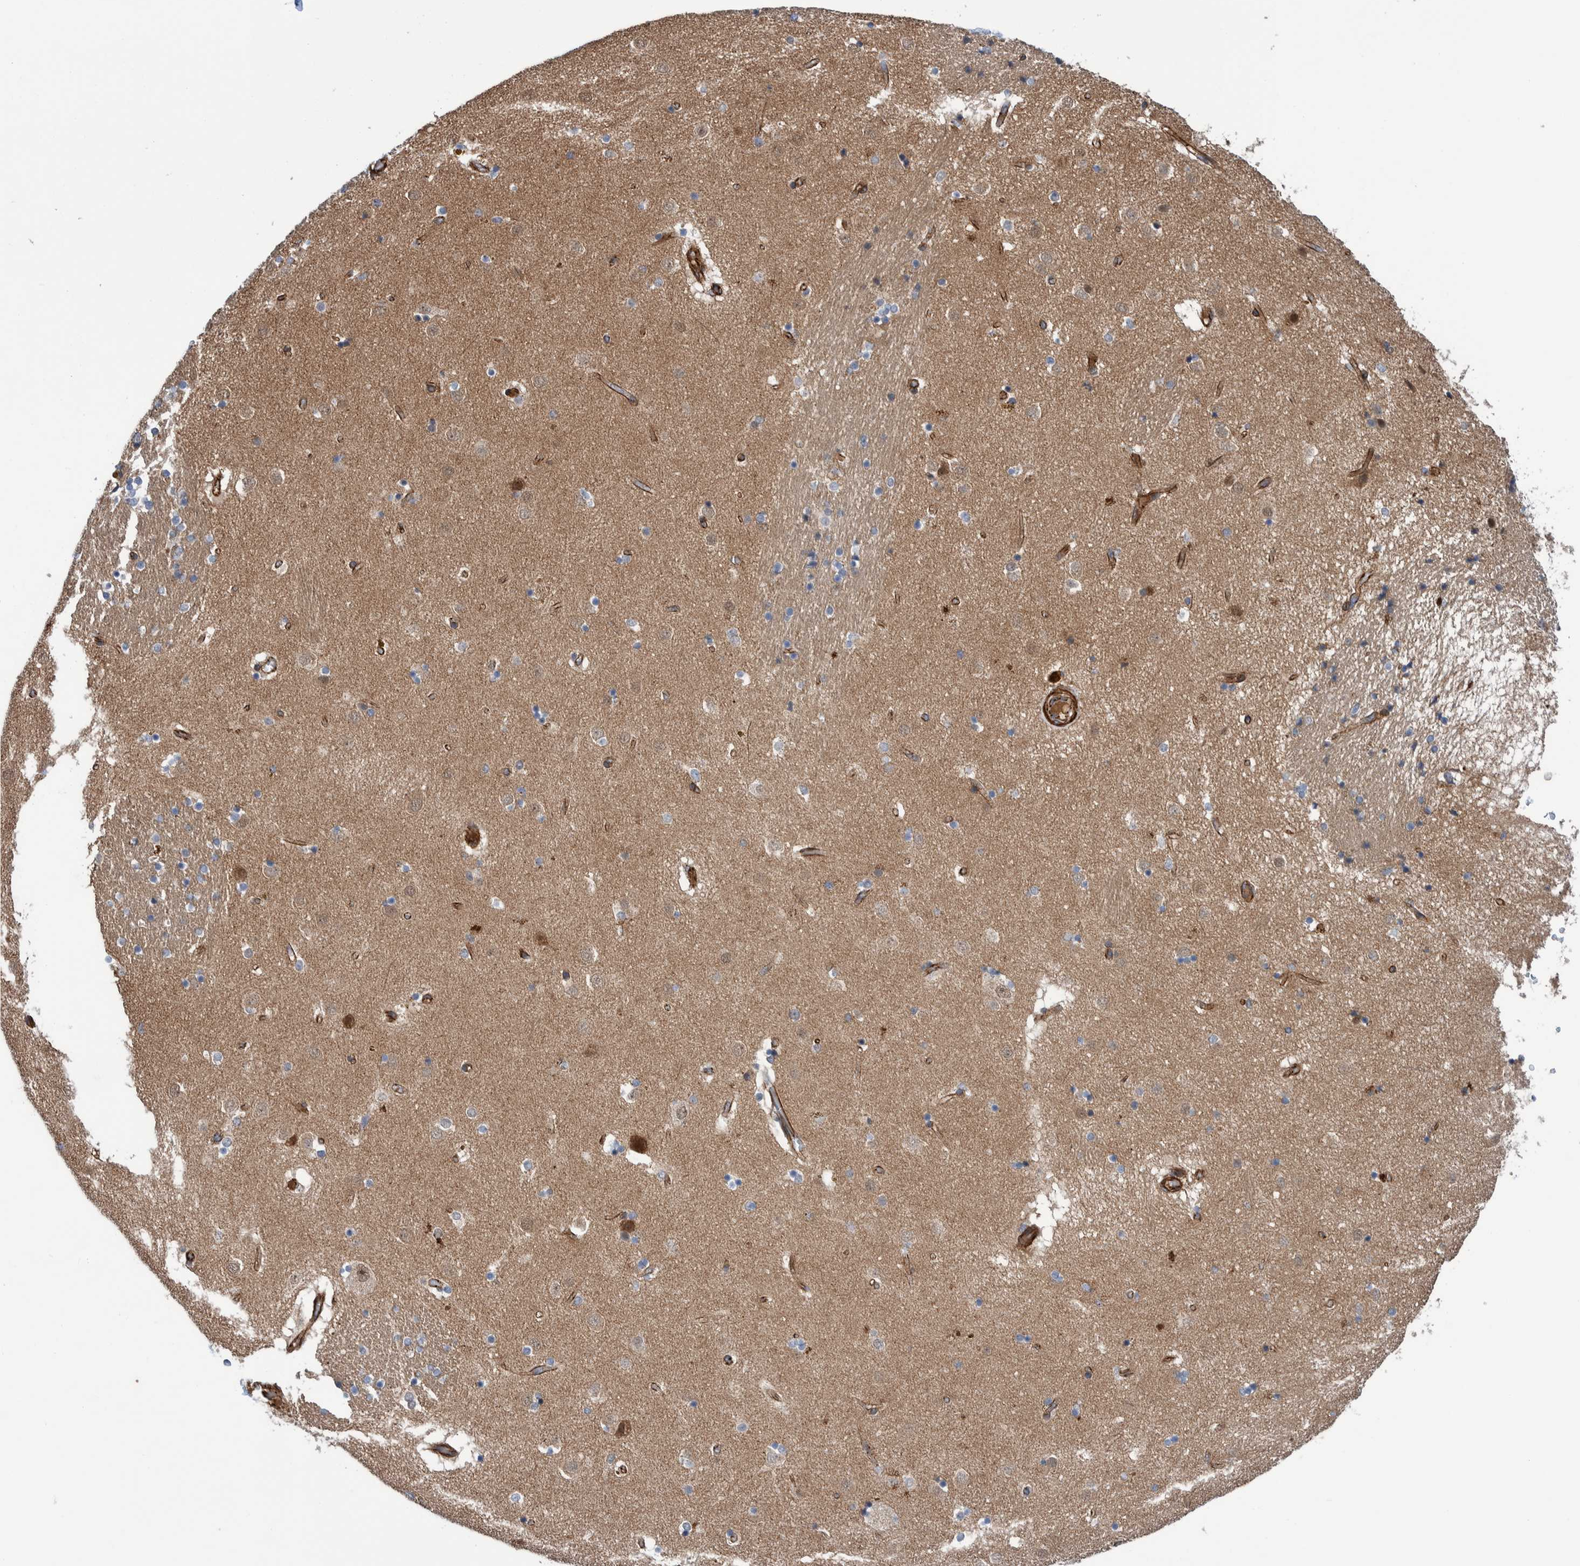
{"staining": {"intensity": "negative", "quantity": "none", "location": "none"}, "tissue": "caudate", "cell_type": "Glial cells", "image_type": "normal", "snomed": [{"axis": "morphology", "description": "Normal tissue, NOS"}, {"axis": "topography", "description": "Lateral ventricle wall"}], "caption": "IHC image of normal human caudate stained for a protein (brown), which reveals no expression in glial cells. Brightfield microscopy of IHC stained with DAB (brown) and hematoxylin (blue), captured at high magnification.", "gene": "ENSG00000262660", "patient": {"sex": "male", "age": 70}}